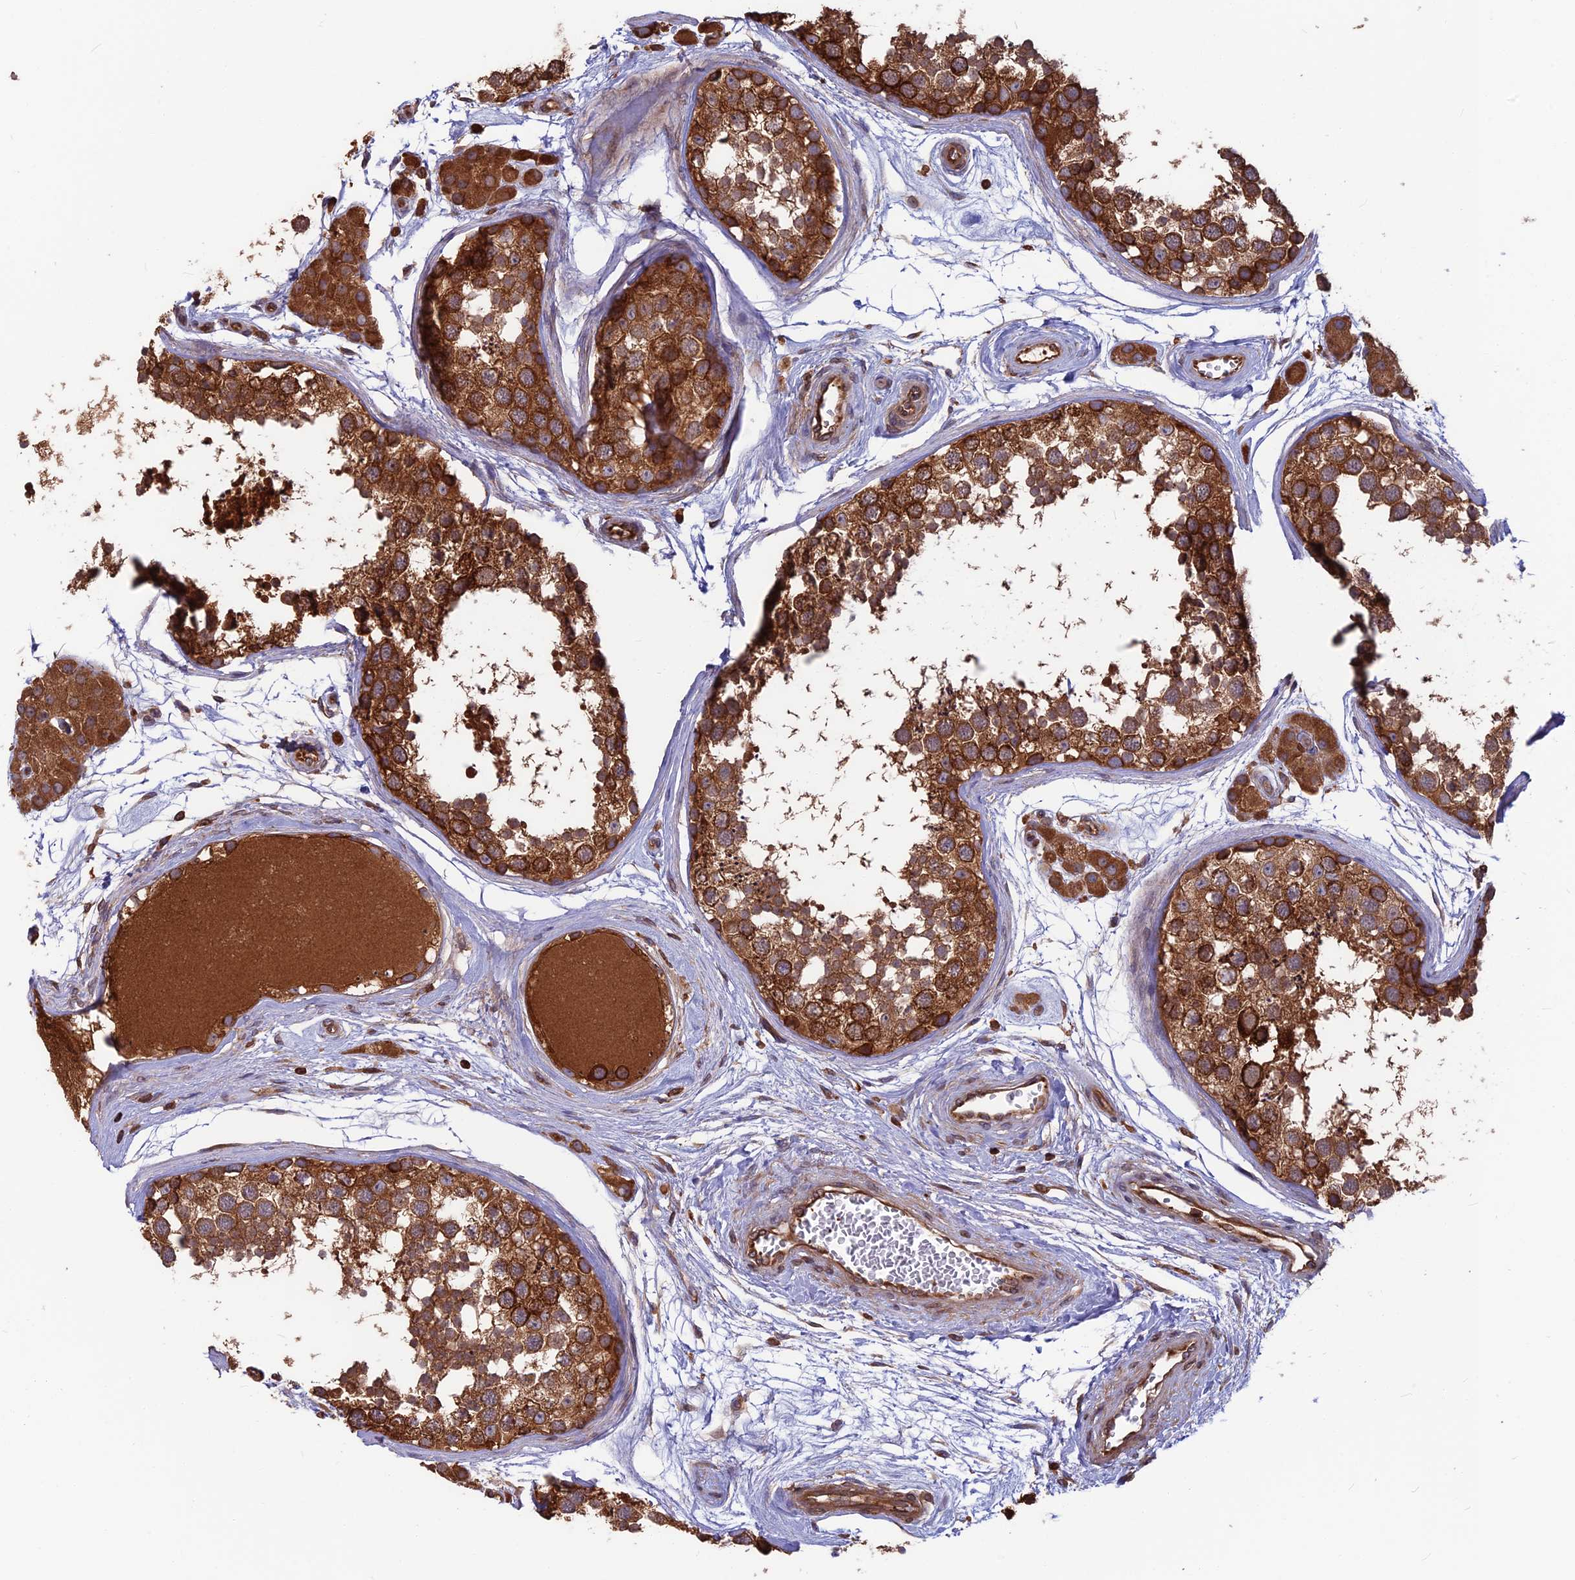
{"staining": {"intensity": "strong", "quantity": ">75%", "location": "cytoplasmic/membranous"}, "tissue": "testis", "cell_type": "Cells in seminiferous ducts", "image_type": "normal", "snomed": [{"axis": "morphology", "description": "Normal tissue, NOS"}, {"axis": "topography", "description": "Testis"}], "caption": "Protein positivity by immunohistochemistry displays strong cytoplasmic/membranous staining in approximately >75% of cells in seminiferous ducts in benign testis. (DAB (3,3'-diaminobenzidine) IHC with brightfield microscopy, high magnification).", "gene": "WDR1", "patient": {"sex": "male", "age": 56}}